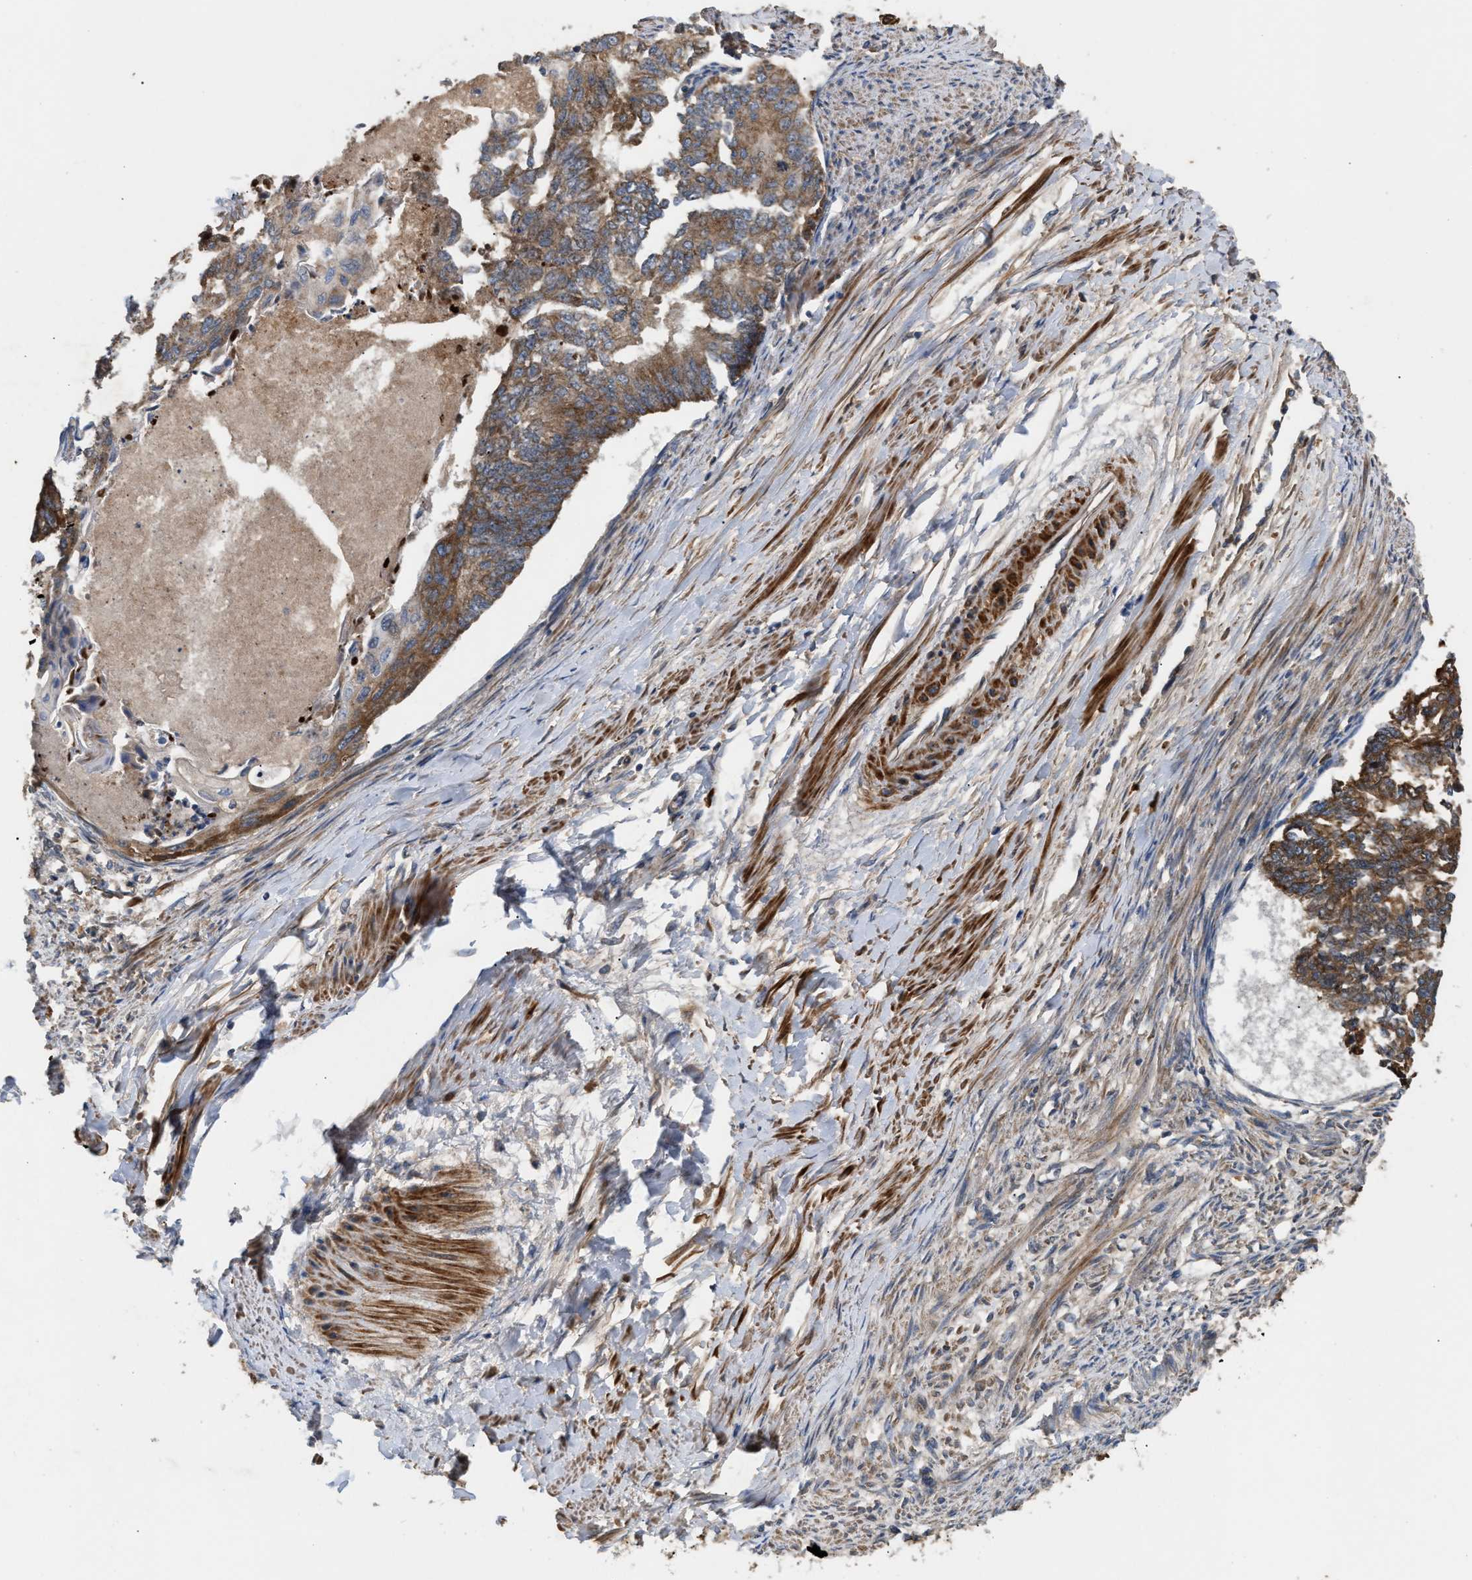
{"staining": {"intensity": "moderate", "quantity": ">75%", "location": "cytoplasmic/membranous"}, "tissue": "endometrial cancer", "cell_type": "Tumor cells", "image_type": "cancer", "snomed": [{"axis": "morphology", "description": "Adenocarcinoma, NOS"}, {"axis": "topography", "description": "Endometrium"}], "caption": "A brown stain labels moderate cytoplasmic/membranous staining of a protein in endometrial cancer (adenocarcinoma) tumor cells. The staining is performed using DAB (3,3'-diaminobenzidine) brown chromogen to label protein expression. The nuclei are counter-stained blue using hematoxylin.", "gene": "TACO1", "patient": {"sex": "female", "age": 32}}